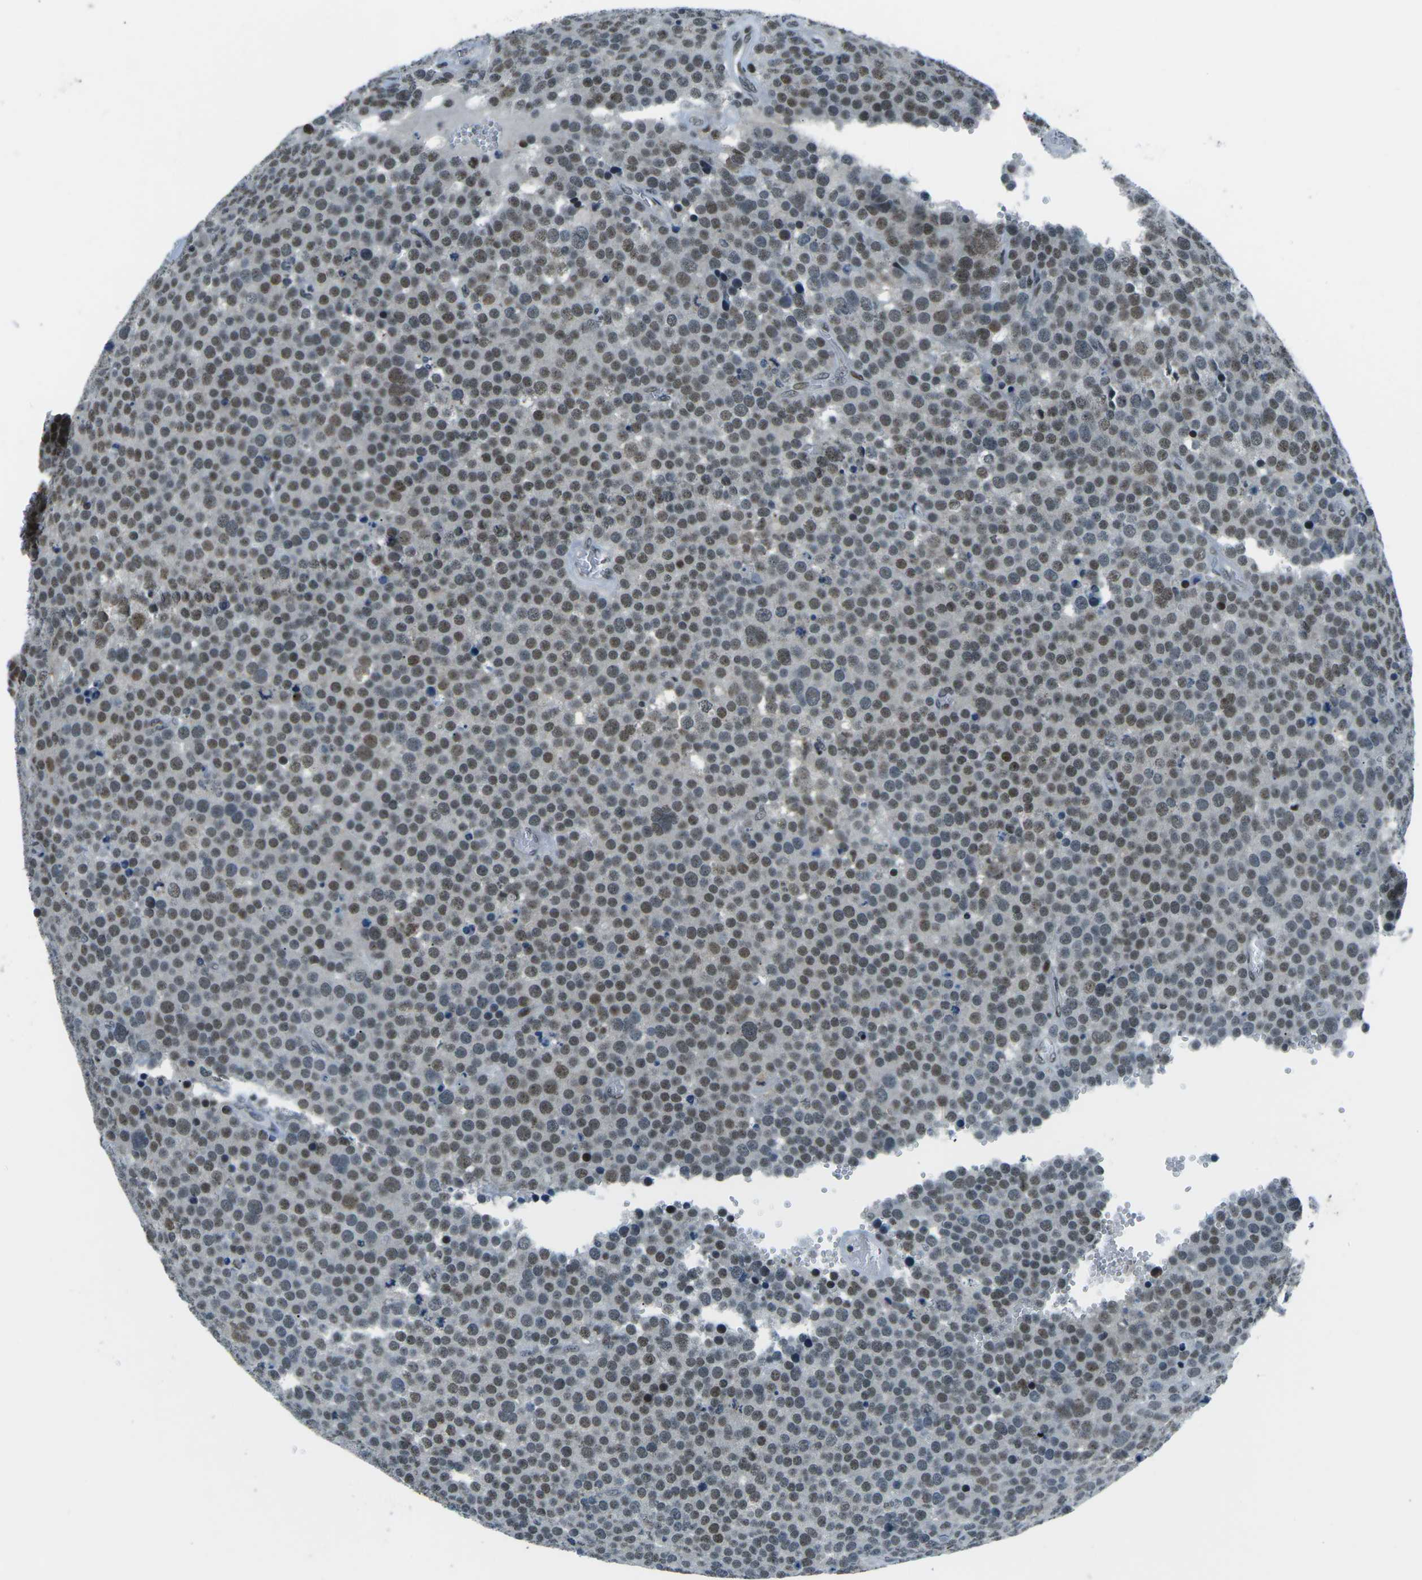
{"staining": {"intensity": "moderate", "quantity": ">75%", "location": "nuclear"}, "tissue": "testis cancer", "cell_type": "Tumor cells", "image_type": "cancer", "snomed": [{"axis": "morphology", "description": "Normal tissue, NOS"}, {"axis": "morphology", "description": "Seminoma, NOS"}, {"axis": "topography", "description": "Testis"}], "caption": "Moderate nuclear protein expression is present in about >75% of tumor cells in testis cancer (seminoma).", "gene": "RBL2", "patient": {"sex": "male", "age": 71}}